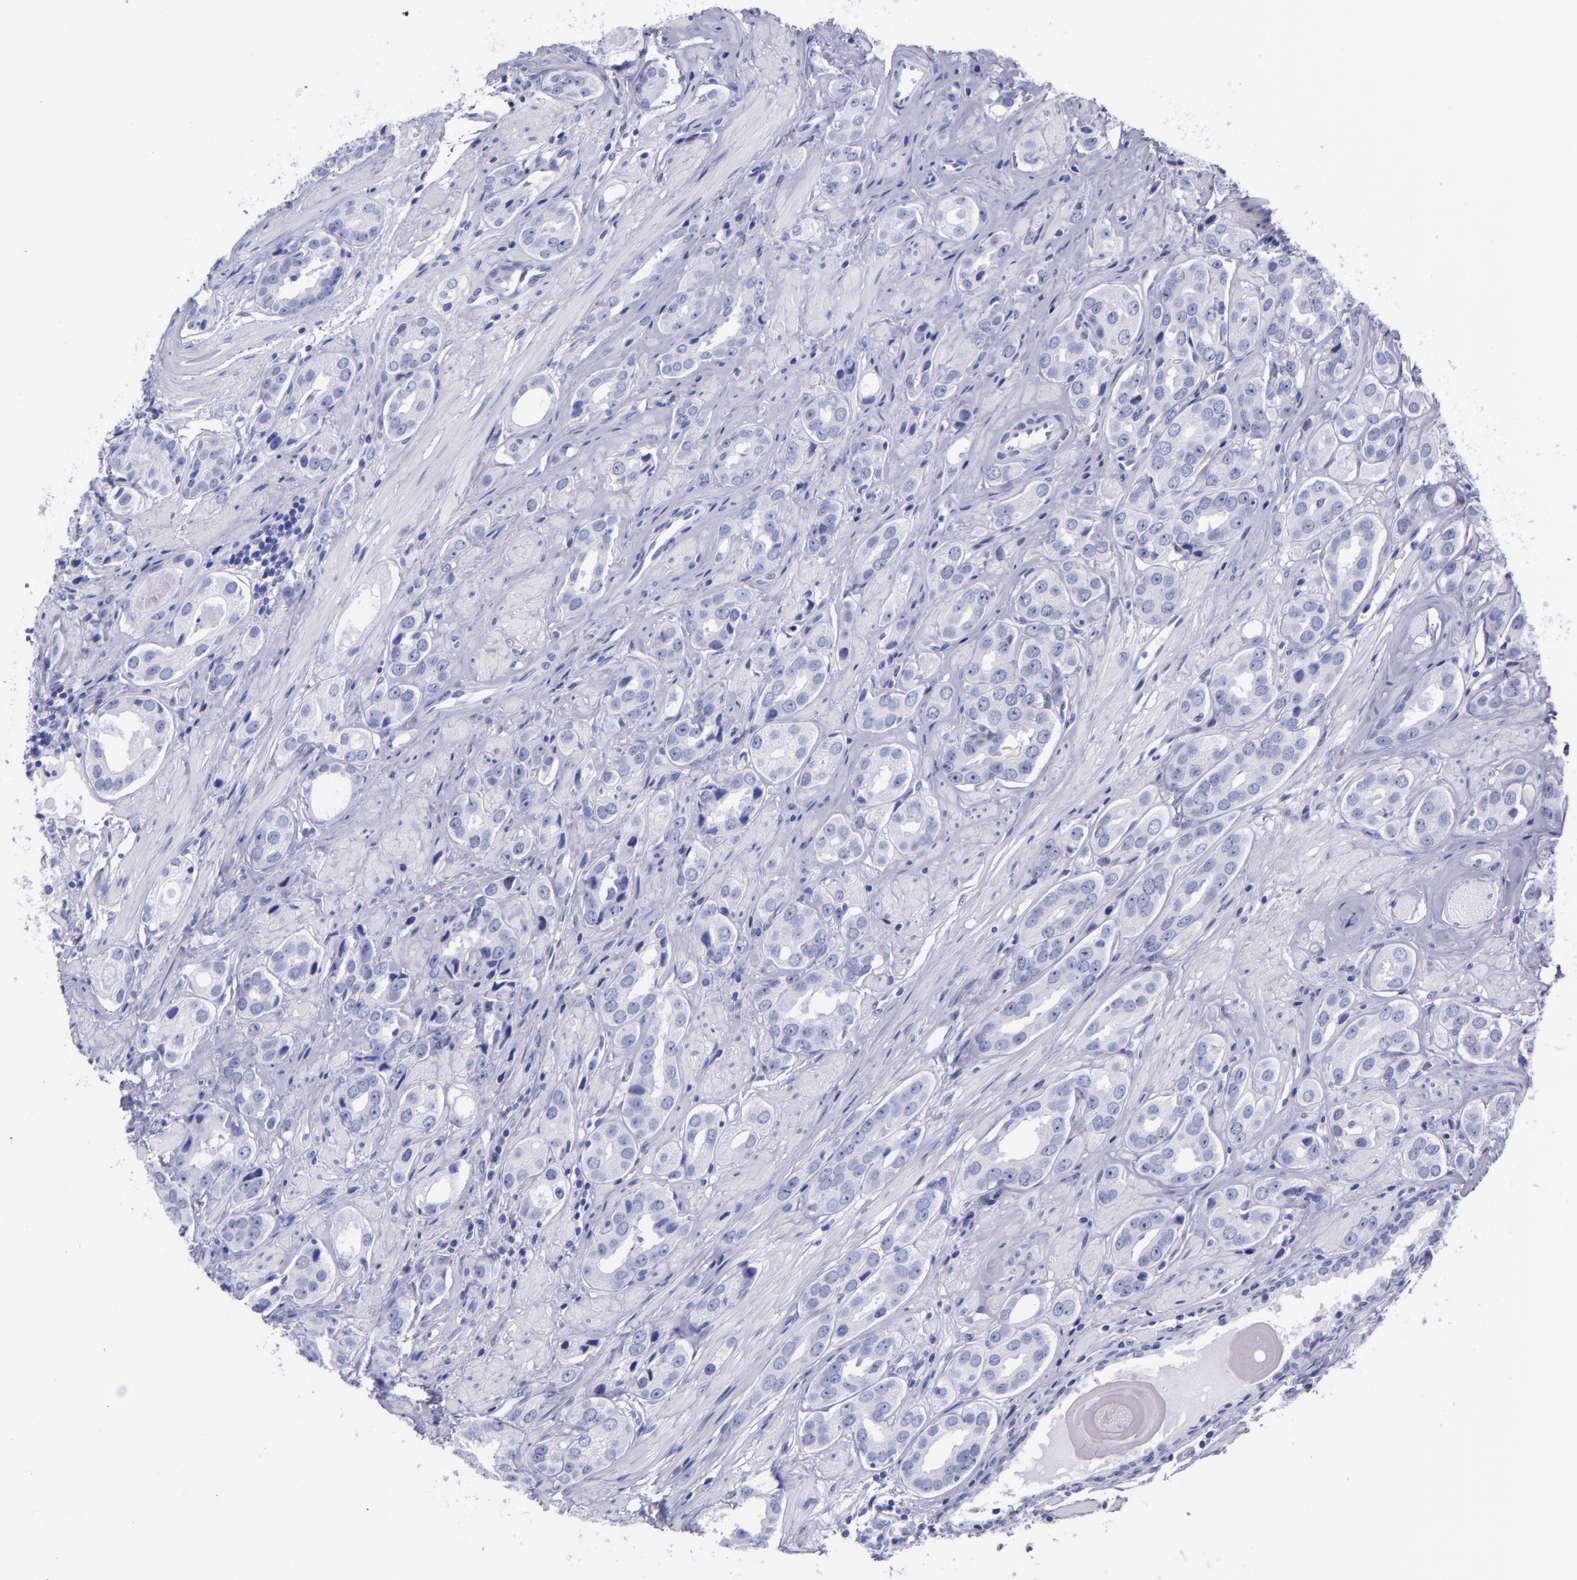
{"staining": {"intensity": "negative", "quantity": "none", "location": "none"}, "tissue": "prostate cancer", "cell_type": "Tumor cells", "image_type": "cancer", "snomed": [{"axis": "morphology", "description": "Adenocarcinoma, Medium grade"}, {"axis": "topography", "description": "Prostate"}], "caption": "This micrograph is of prostate cancer (adenocarcinoma (medium-grade)) stained with immunohistochemistry to label a protein in brown with the nuclei are counter-stained blue. There is no staining in tumor cells.", "gene": "MBP", "patient": {"sex": "male", "age": 53}}